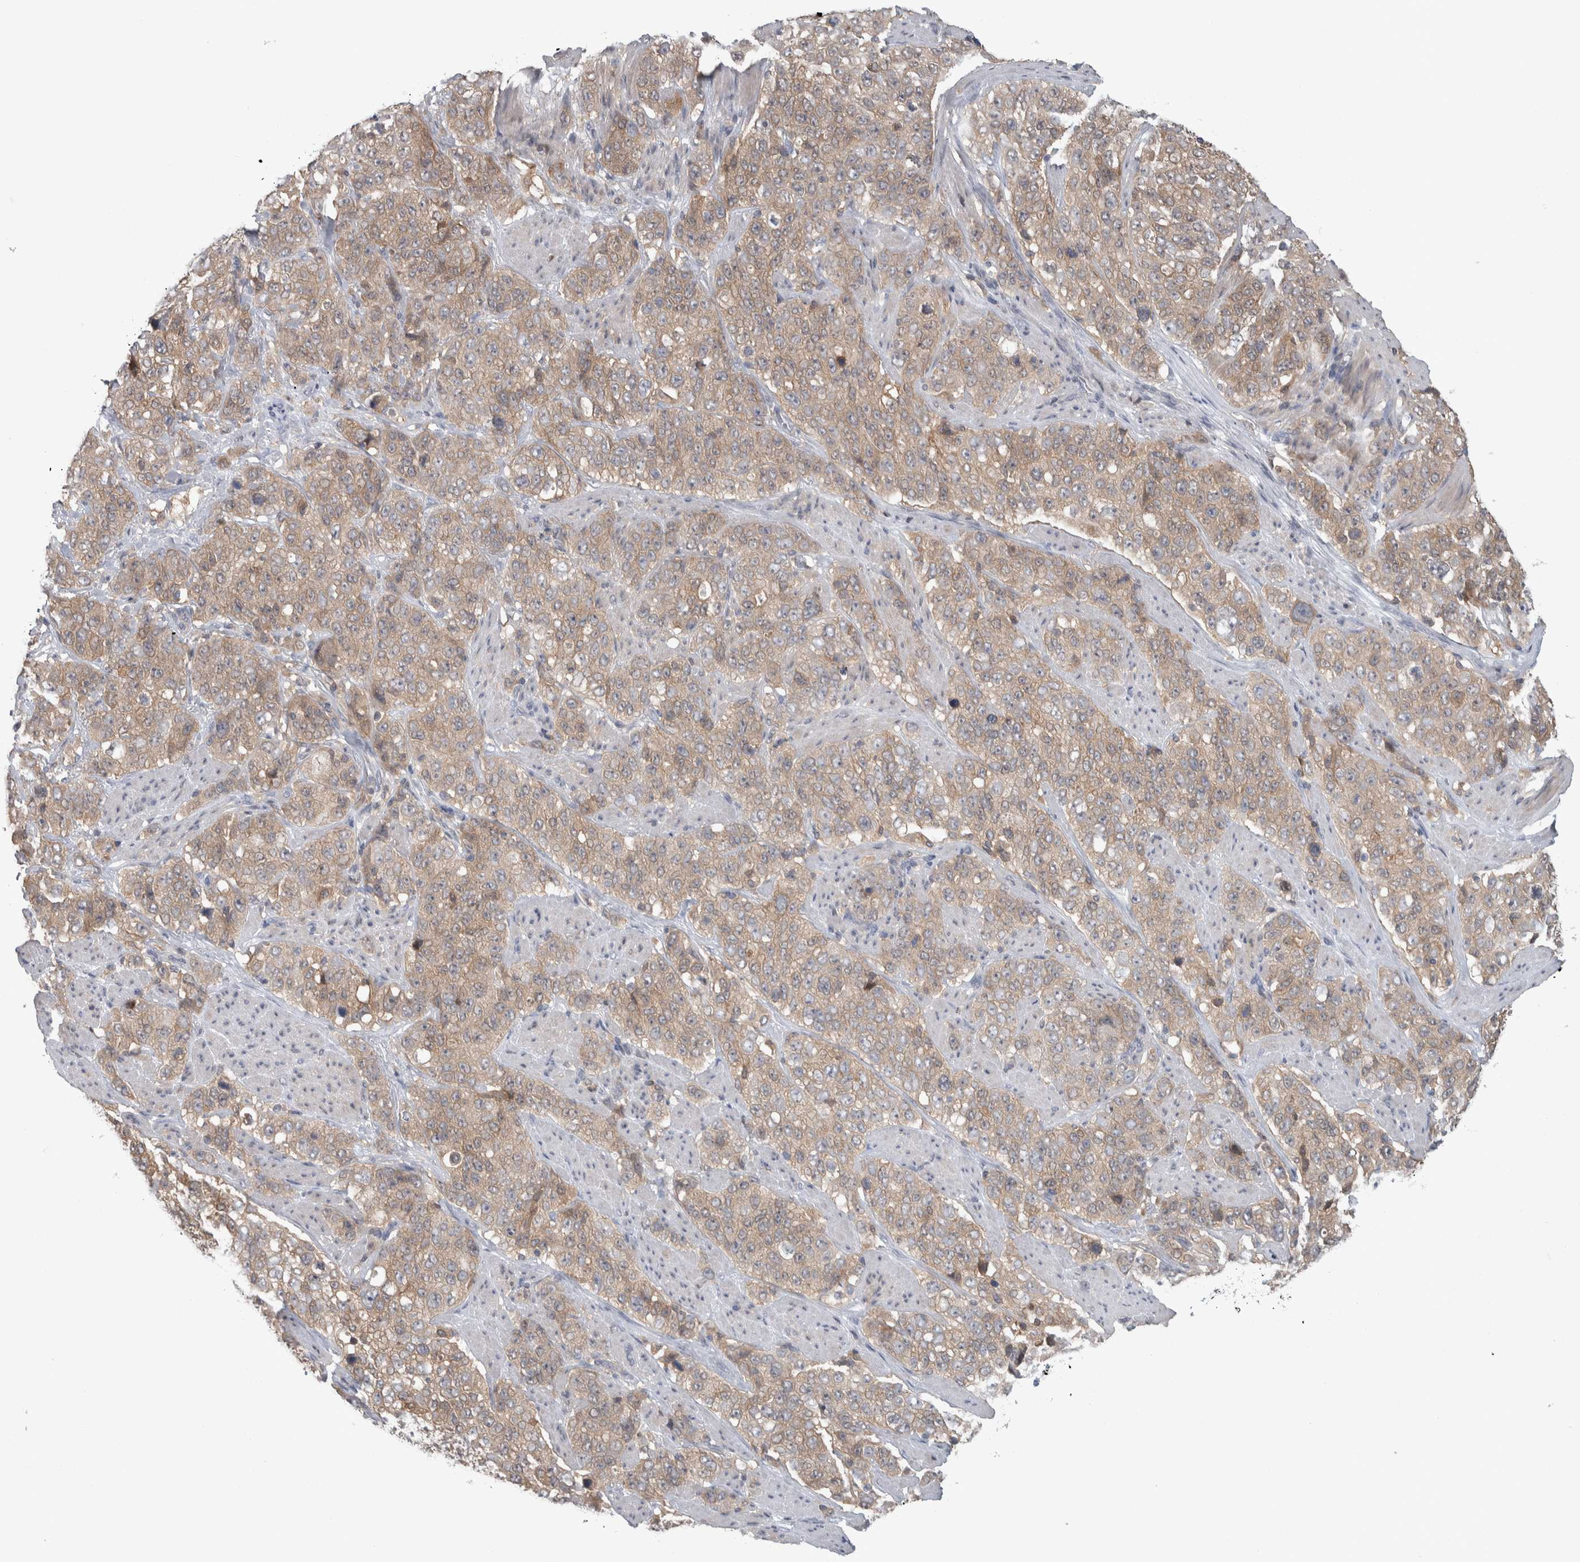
{"staining": {"intensity": "weak", "quantity": ">75%", "location": "cytoplasmic/membranous"}, "tissue": "stomach cancer", "cell_type": "Tumor cells", "image_type": "cancer", "snomed": [{"axis": "morphology", "description": "Adenocarcinoma, NOS"}, {"axis": "topography", "description": "Stomach"}], "caption": "Human stomach cancer (adenocarcinoma) stained for a protein (brown) displays weak cytoplasmic/membranous positive positivity in approximately >75% of tumor cells.", "gene": "HTATIP2", "patient": {"sex": "male", "age": 48}}